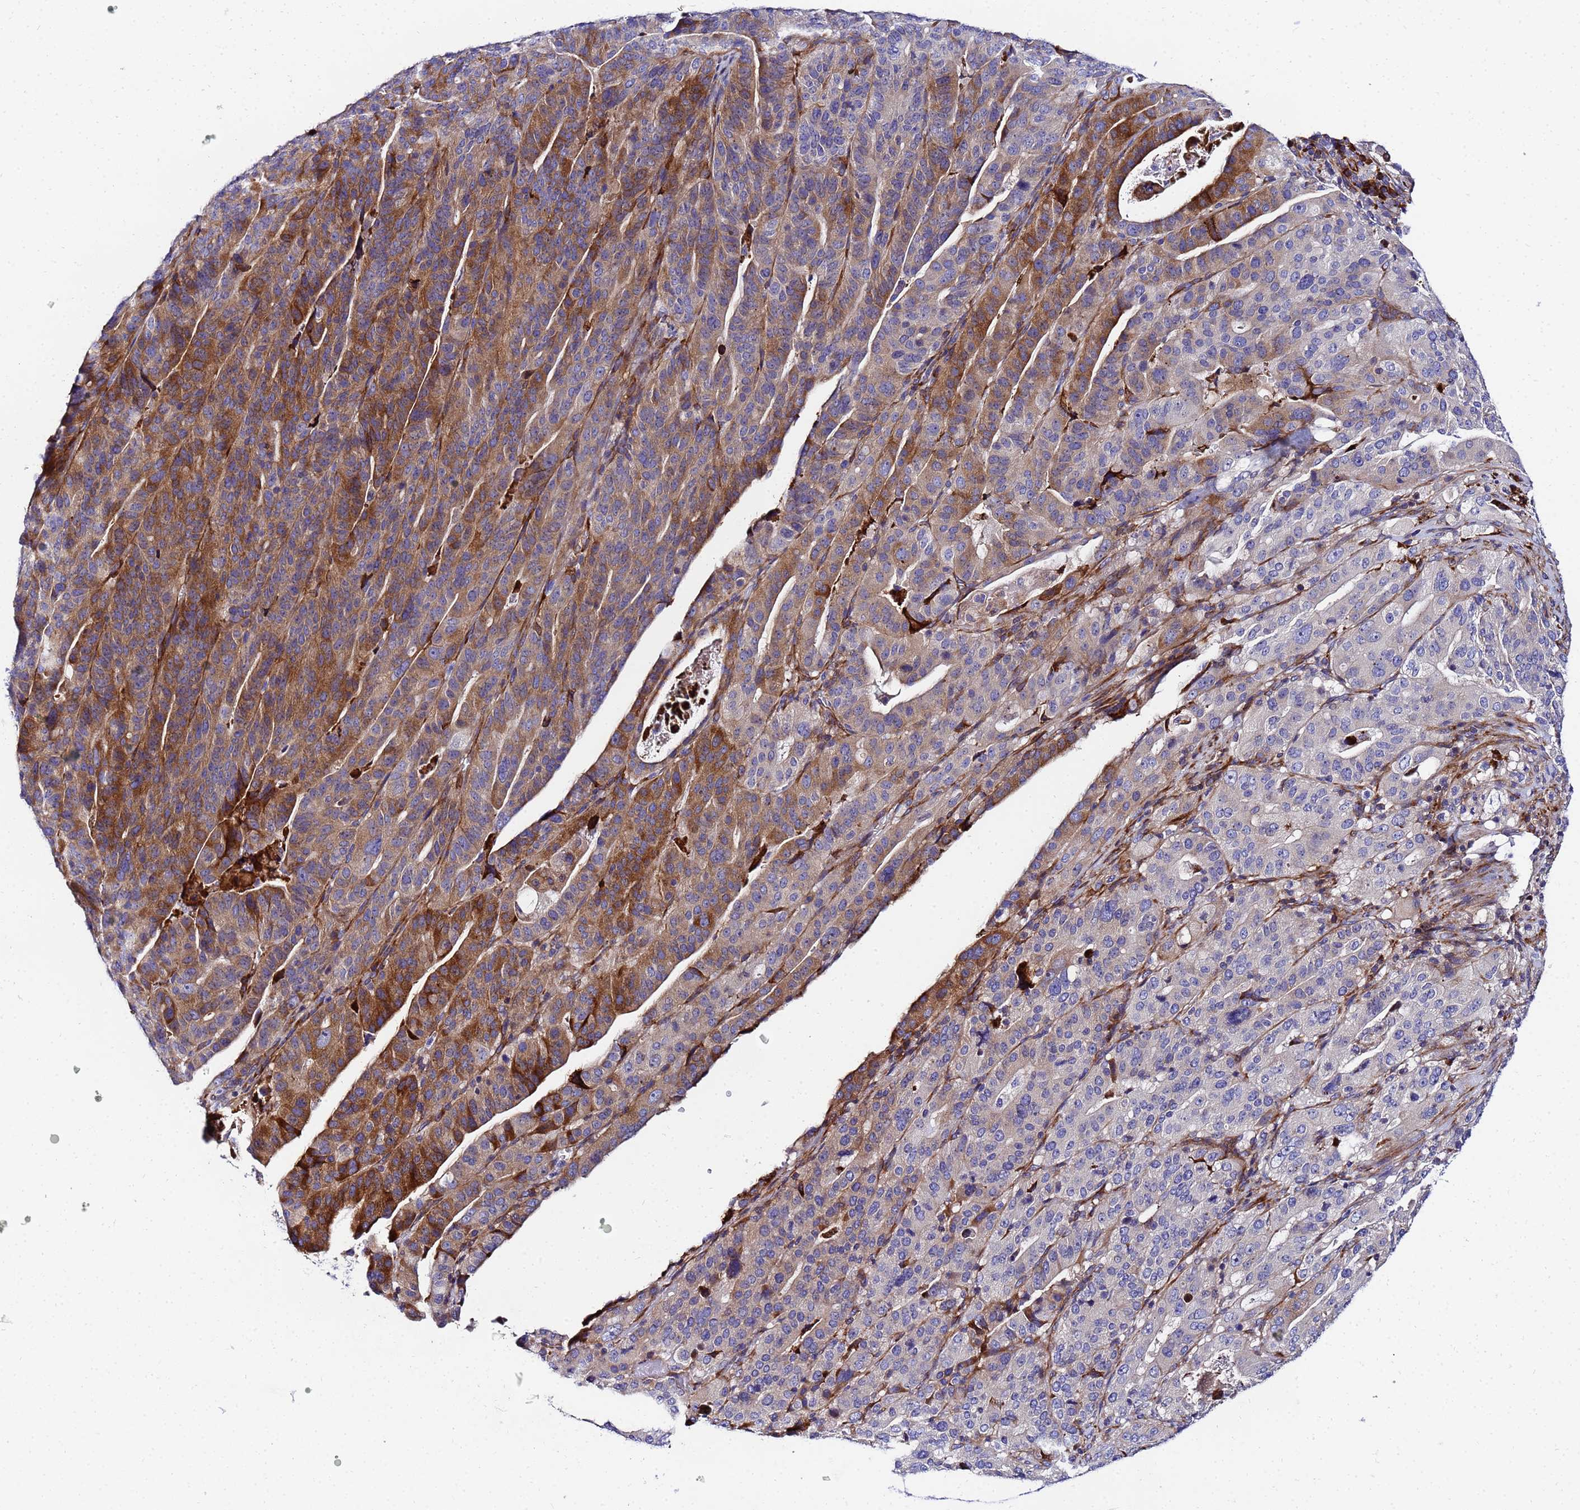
{"staining": {"intensity": "moderate", "quantity": "25%-75%", "location": "cytoplasmic/membranous"}, "tissue": "stomach cancer", "cell_type": "Tumor cells", "image_type": "cancer", "snomed": [{"axis": "morphology", "description": "Adenocarcinoma, NOS"}, {"axis": "topography", "description": "Stomach"}], "caption": "A brown stain labels moderate cytoplasmic/membranous positivity of a protein in stomach cancer (adenocarcinoma) tumor cells. (IHC, brightfield microscopy, high magnification).", "gene": "POM121", "patient": {"sex": "male", "age": 48}}